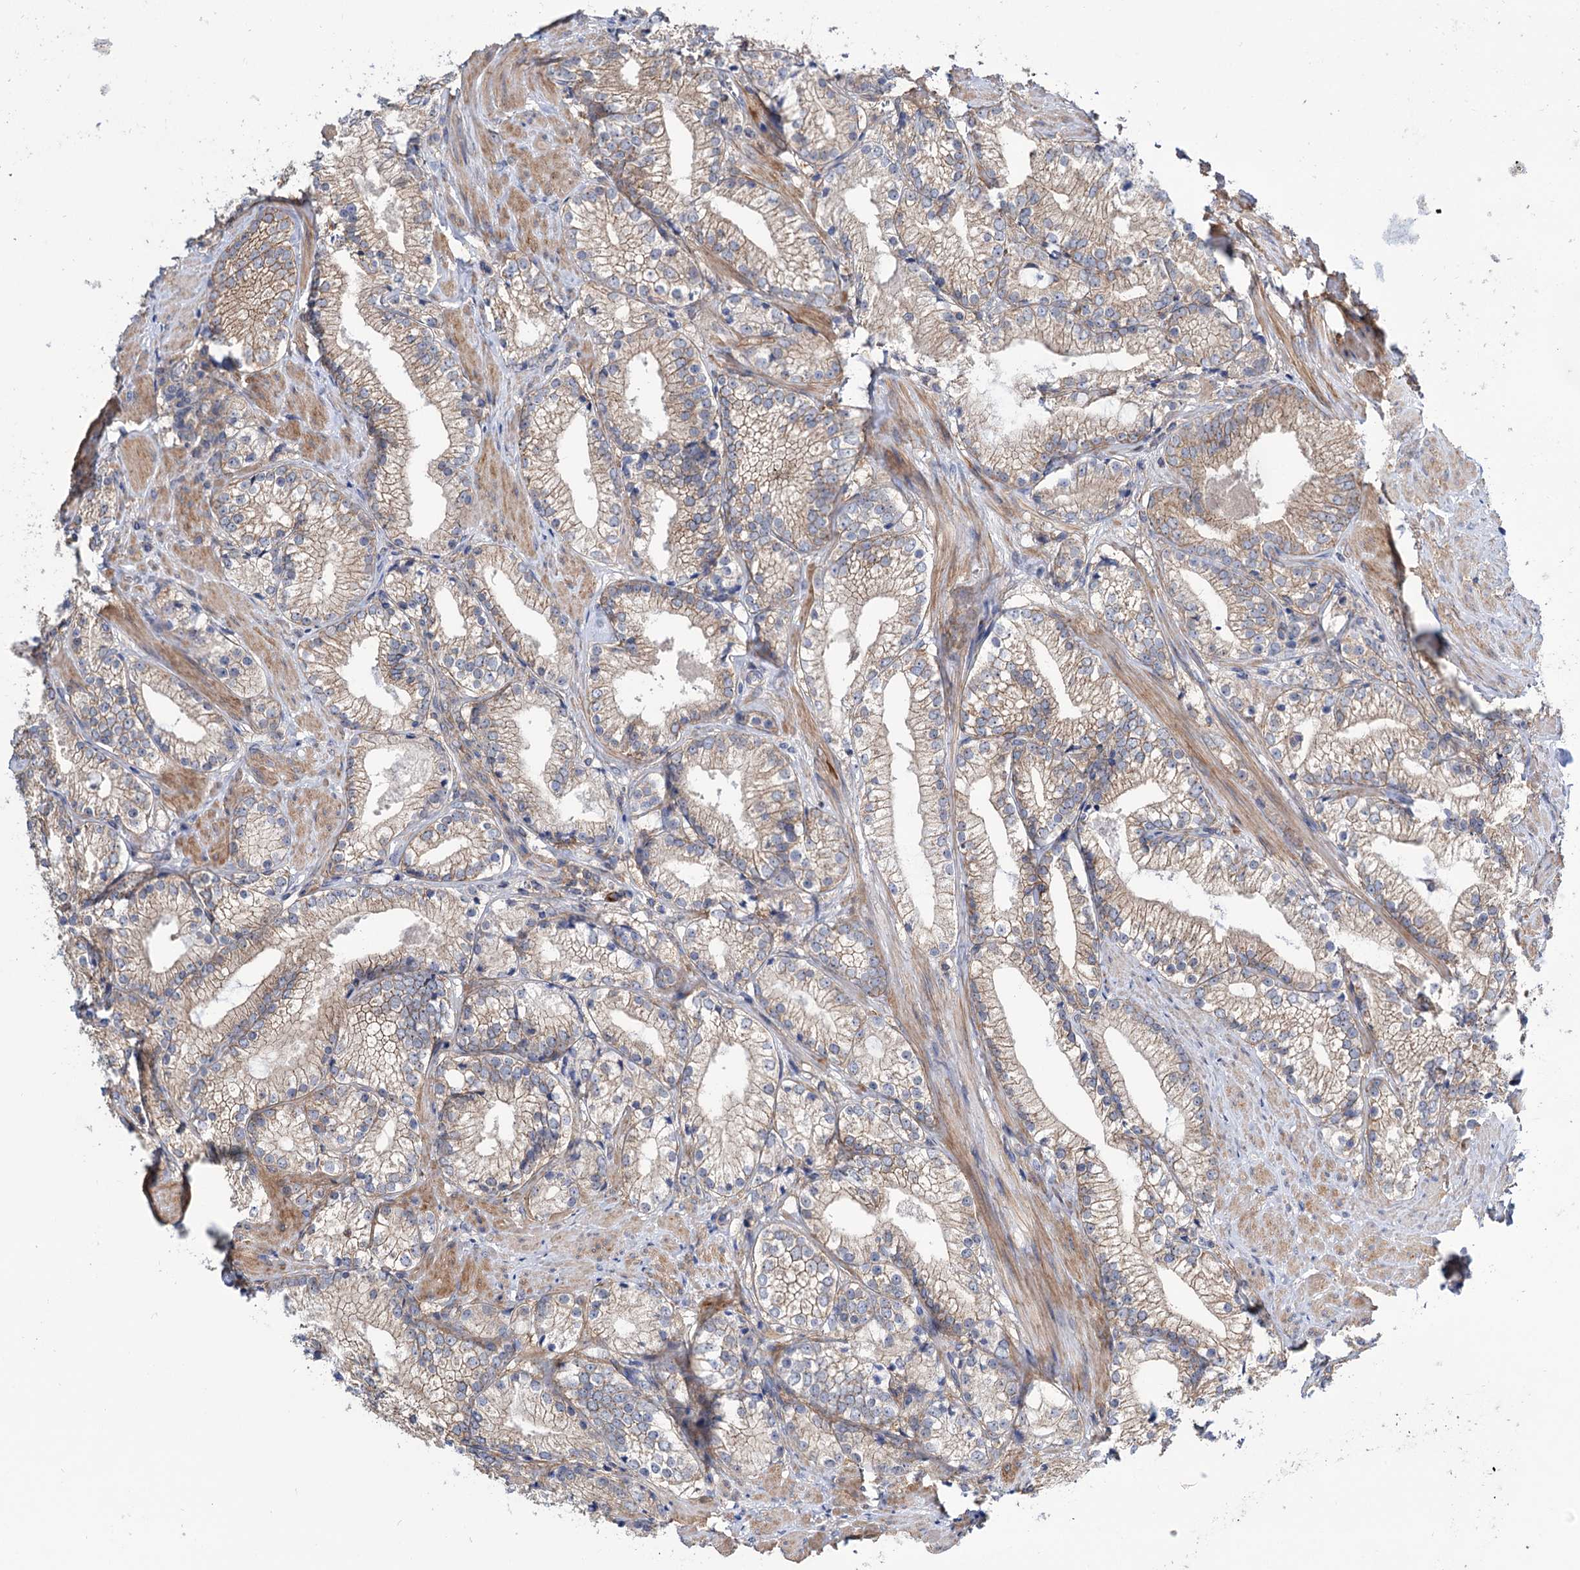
{"staining": {"intensity": "weak", "quantity": "25%-75%", "location": "cytoplasmic/membranous"}, "tissue": "prostate cancer", "cell_type": "Tumor cells", "image_type": "cancer", "snomed": [{"axis": "morphology", "description": "Adenocarcinoma, High grade"}, {"axis": "topography", "description": "Prostate"}], "caption": "Tumor cells demonstrate low levels of weak cytoplasmic/membranous expression in about 25%-75% of cells in human prostate cancer (adenocarcinoma (high-grade)). Nuclei are stained in blue.", "gene": "SEC24A", "patient": {"sex": "male", "age": 66}}